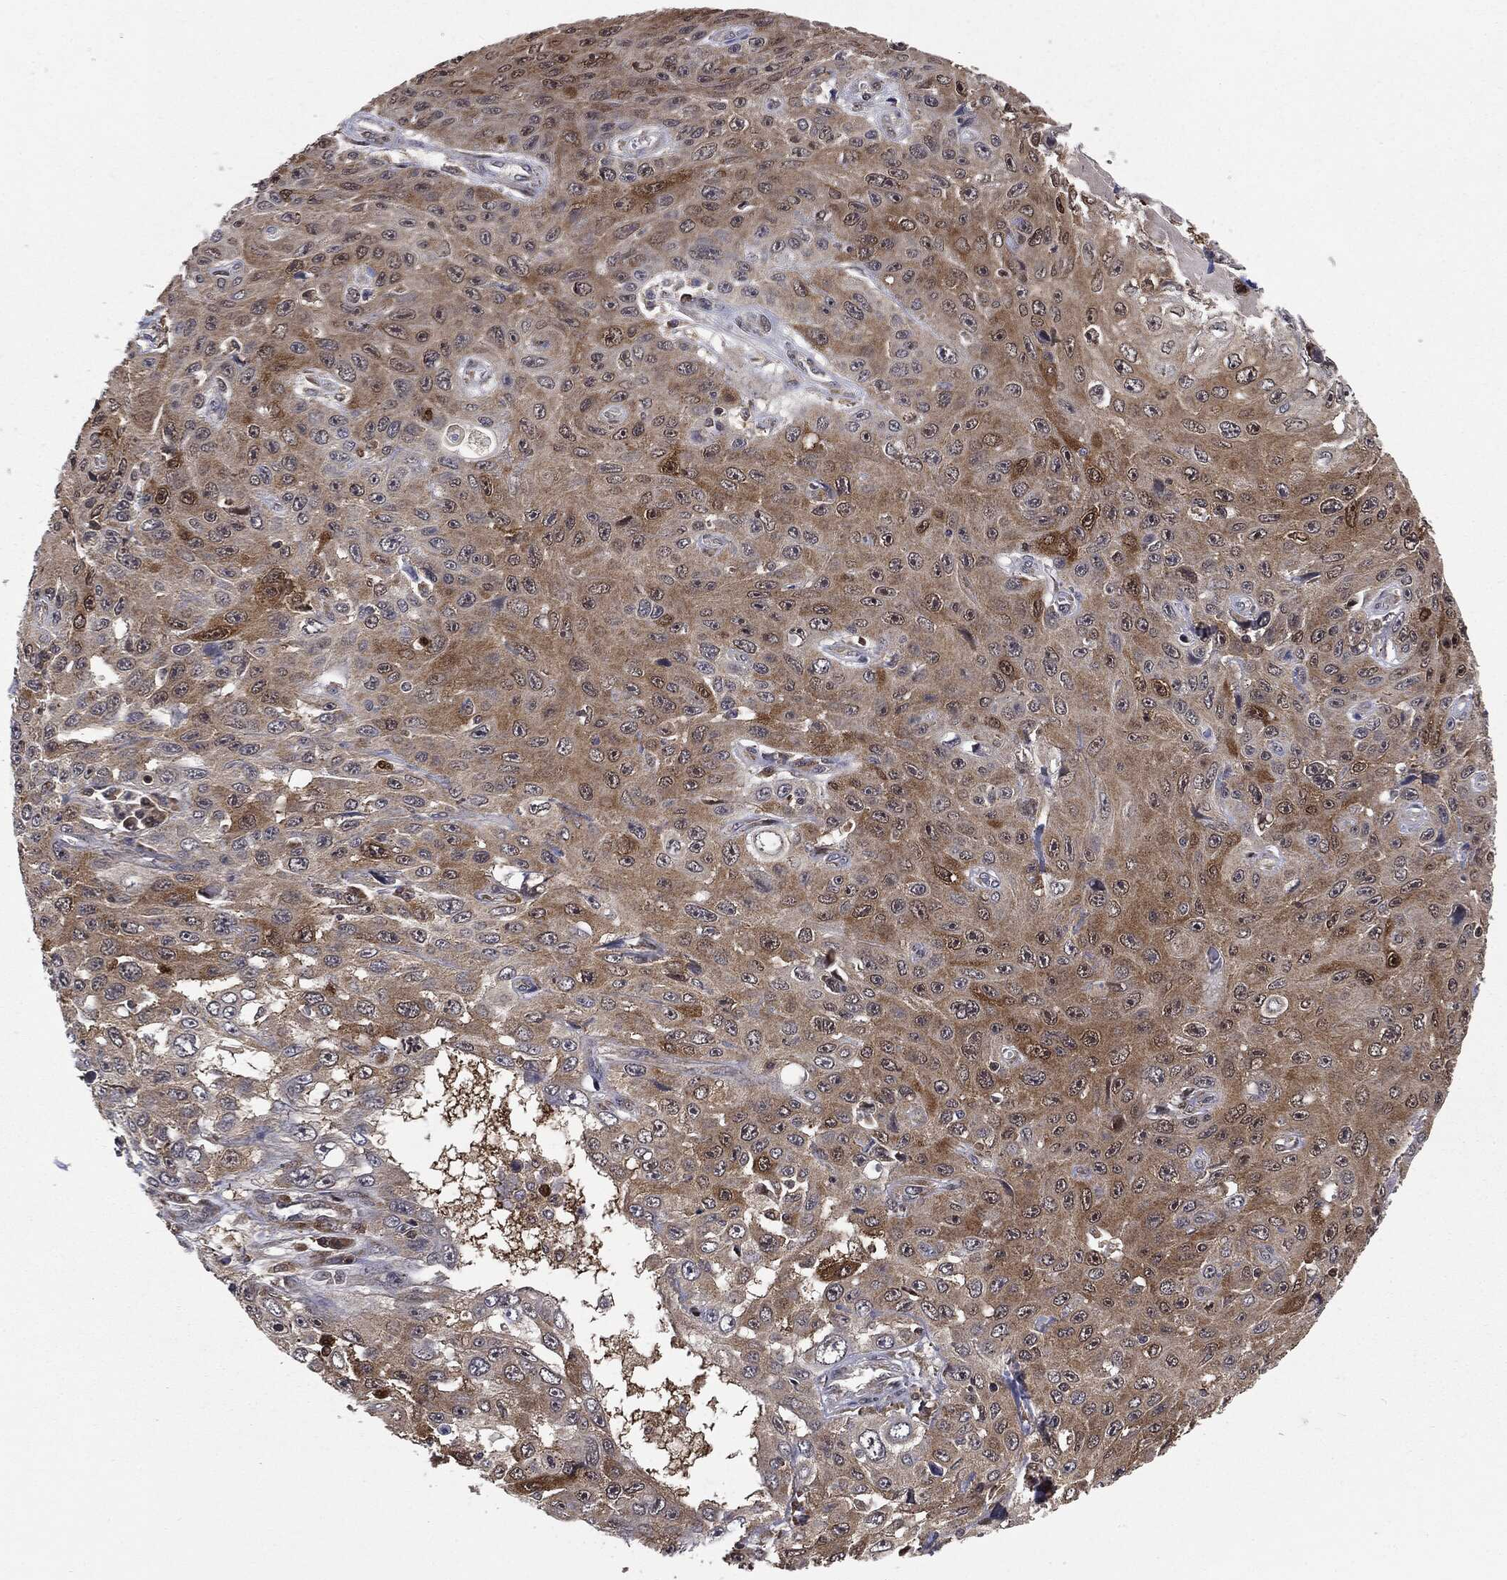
{"staining": {"intensity": "moderate", "quantity": "25%-75%", "location": "cytoplasmic/membranous"}, "tissue": "skin cancer", "cell_type": "Tumor cells", "image_type": "cancer", "snomed": [{"axis": "morphology", "description": "Squamous cell carcinoma, NOS"}, {"axis": "topography", "description": "Skin"}], "caption": "Immunohistochemistry (IHC) of skin cancer shows medium levels of moderate cytoplasmic/membranous positivity in approximately 25%-75% of tumor cells.", "gene": "GPI", "patient": {"sex": "male", "age": 82}}